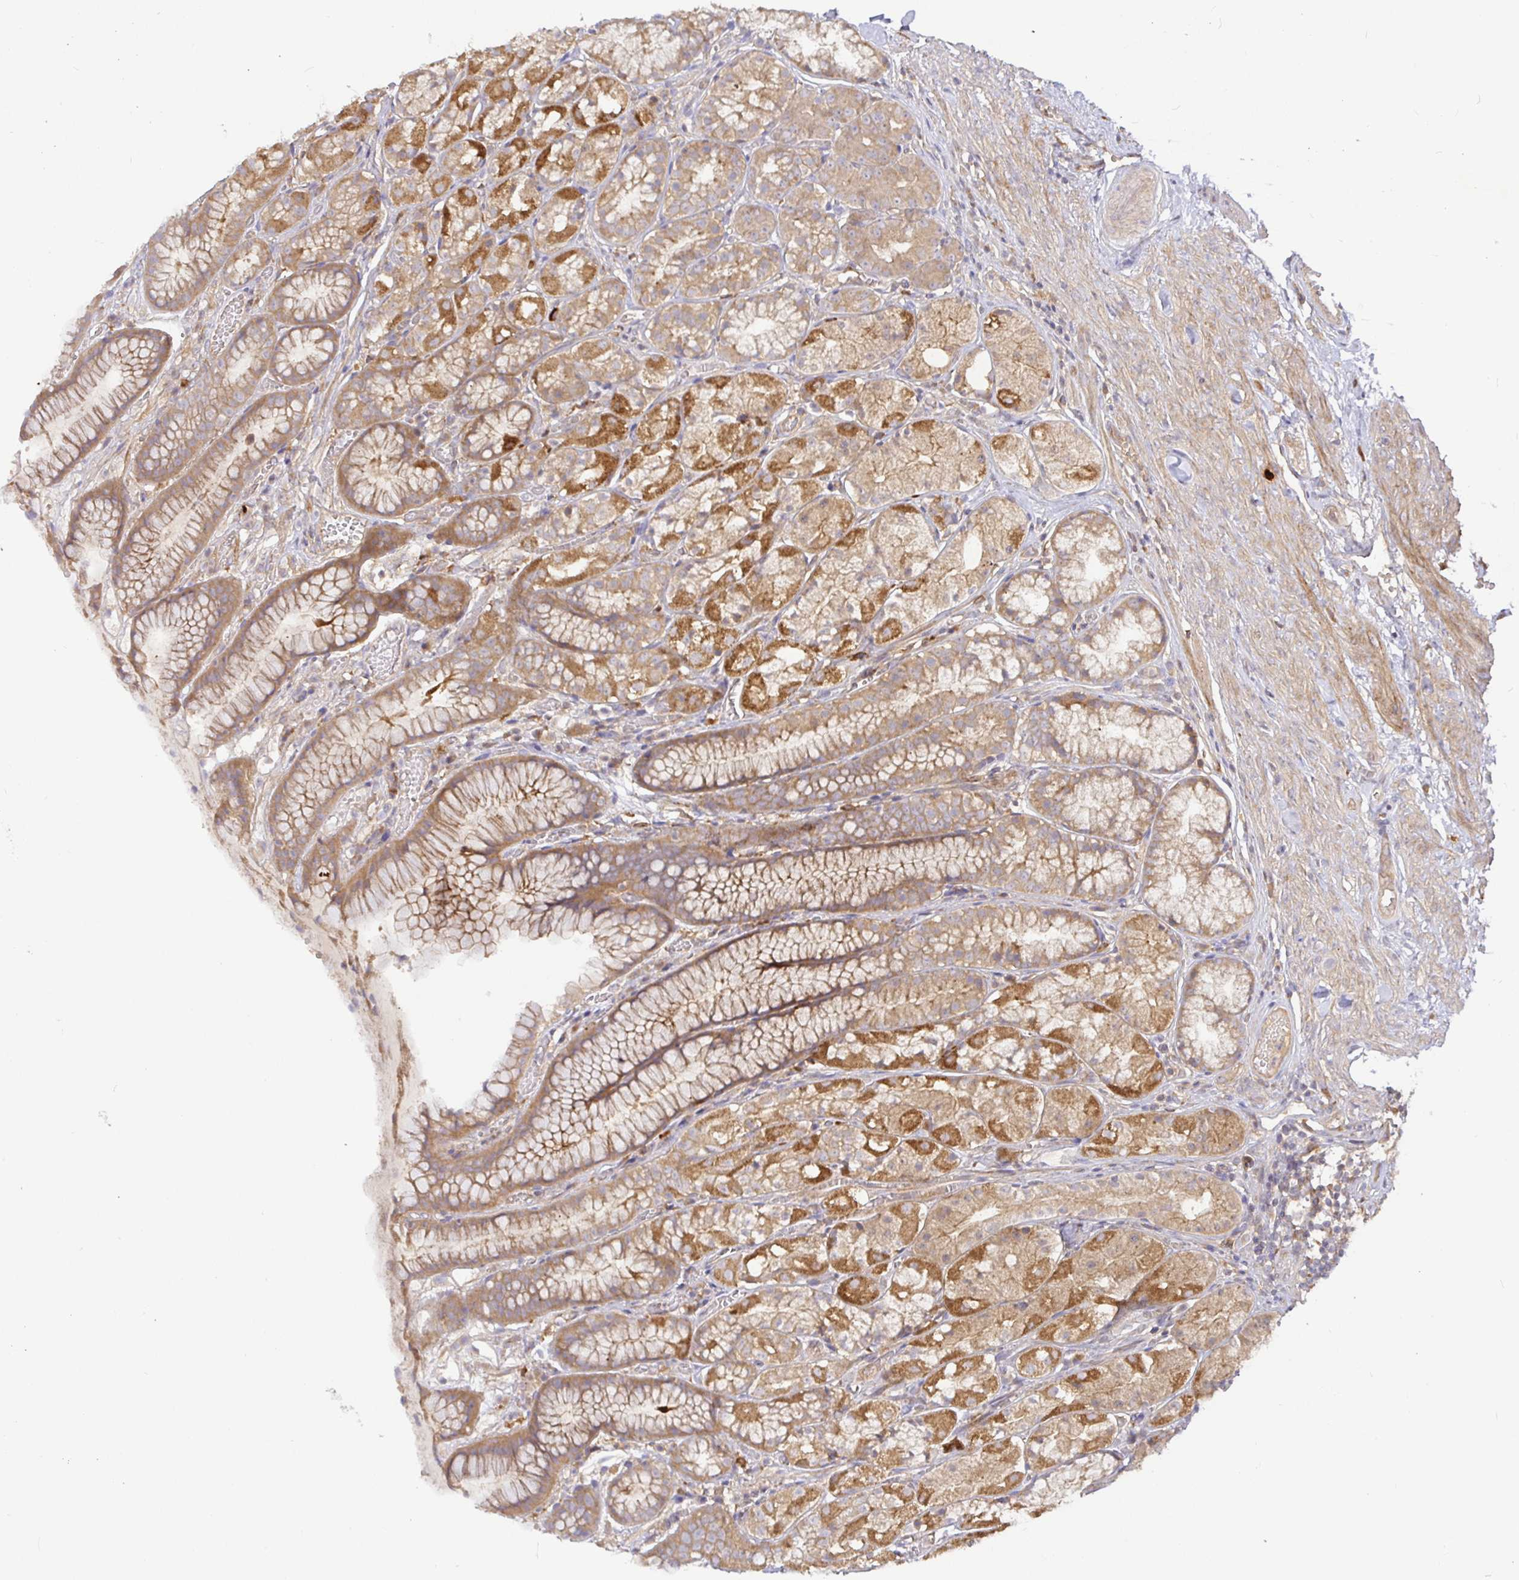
{"staining": {"intensity": "strong", "quantity": "25%-75%", "location": "cytoplasmic/membranous"}, "tissue": "stomach", "cell_type": "Glandular cells", "image_type": "normal", "snomed": [{"axis": "morphology", "description": "Normal tissue, NOS"}, {"axis": "topography", "description": "Stomach"}], "caption": "Protein staining displays strong cytoplasmic/membranous expression in about 25%-75% of glandular cells in normal stomach.", "gene": "SNX8", "patient": {"sex": "male", "age": 70}}